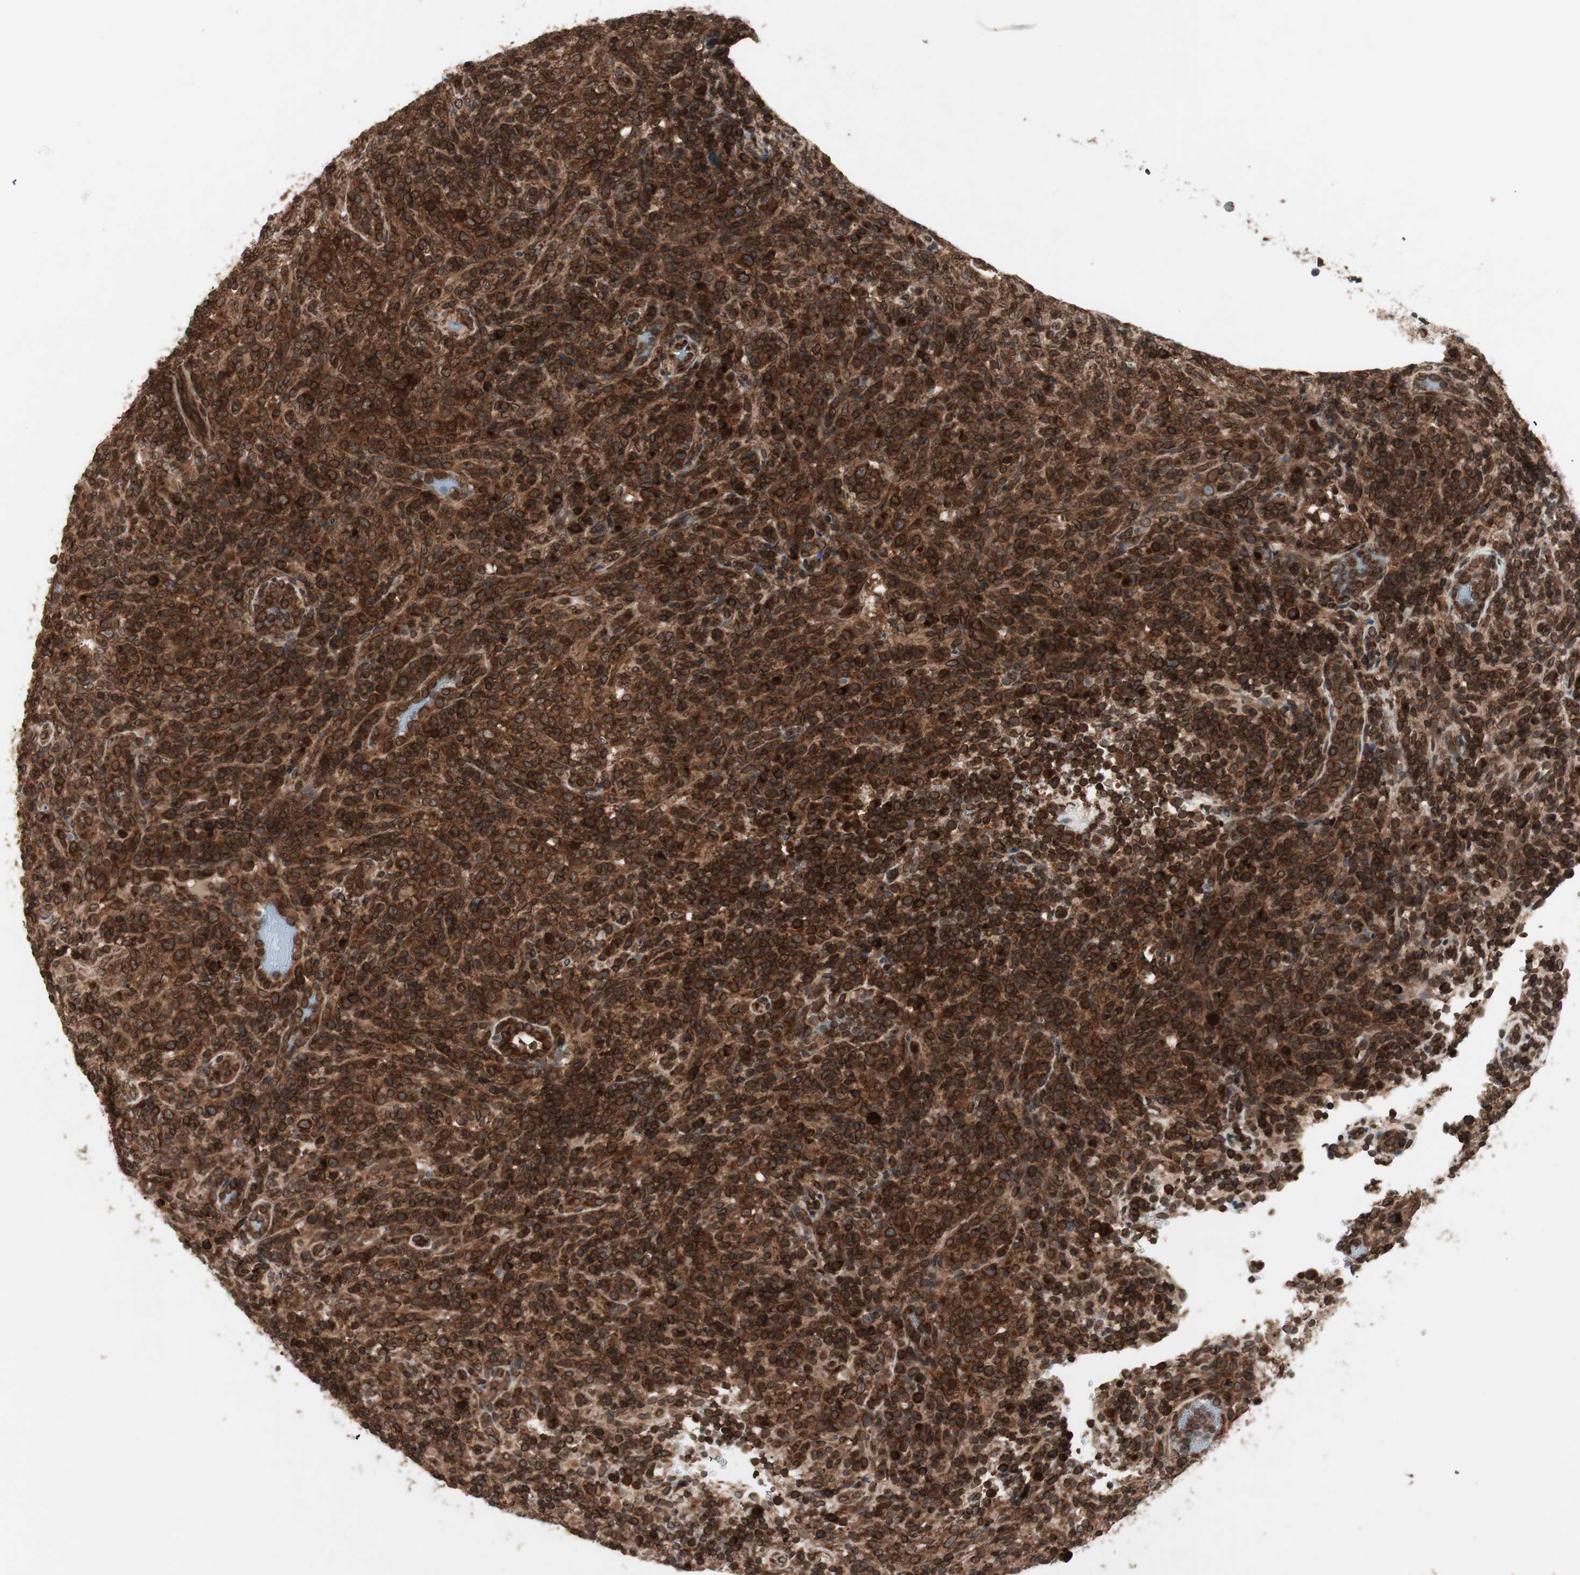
{"staining": {"intensity": "strong", "quantity": ">75%", "location": "cytoplasmic/membranous,nuclear"}, "tissue": "lymphoma", "cell_type": "Tumor cells", "image_type": "cancer", "snomed": [{"axis": "morphology", "description": "Malignant lymphoma, non-Hodgkin's type, High grade"}, {"axis": "topography", "description": "Lymph node"}], "caption": "Lymphoma stained with a brown dye reveals strong cytoplasmic/membranous and nuclear positive expression in approximately >75% of tumor cells.", "gene": "NUP62", "patient": {"sex": "female", "age": 76}}